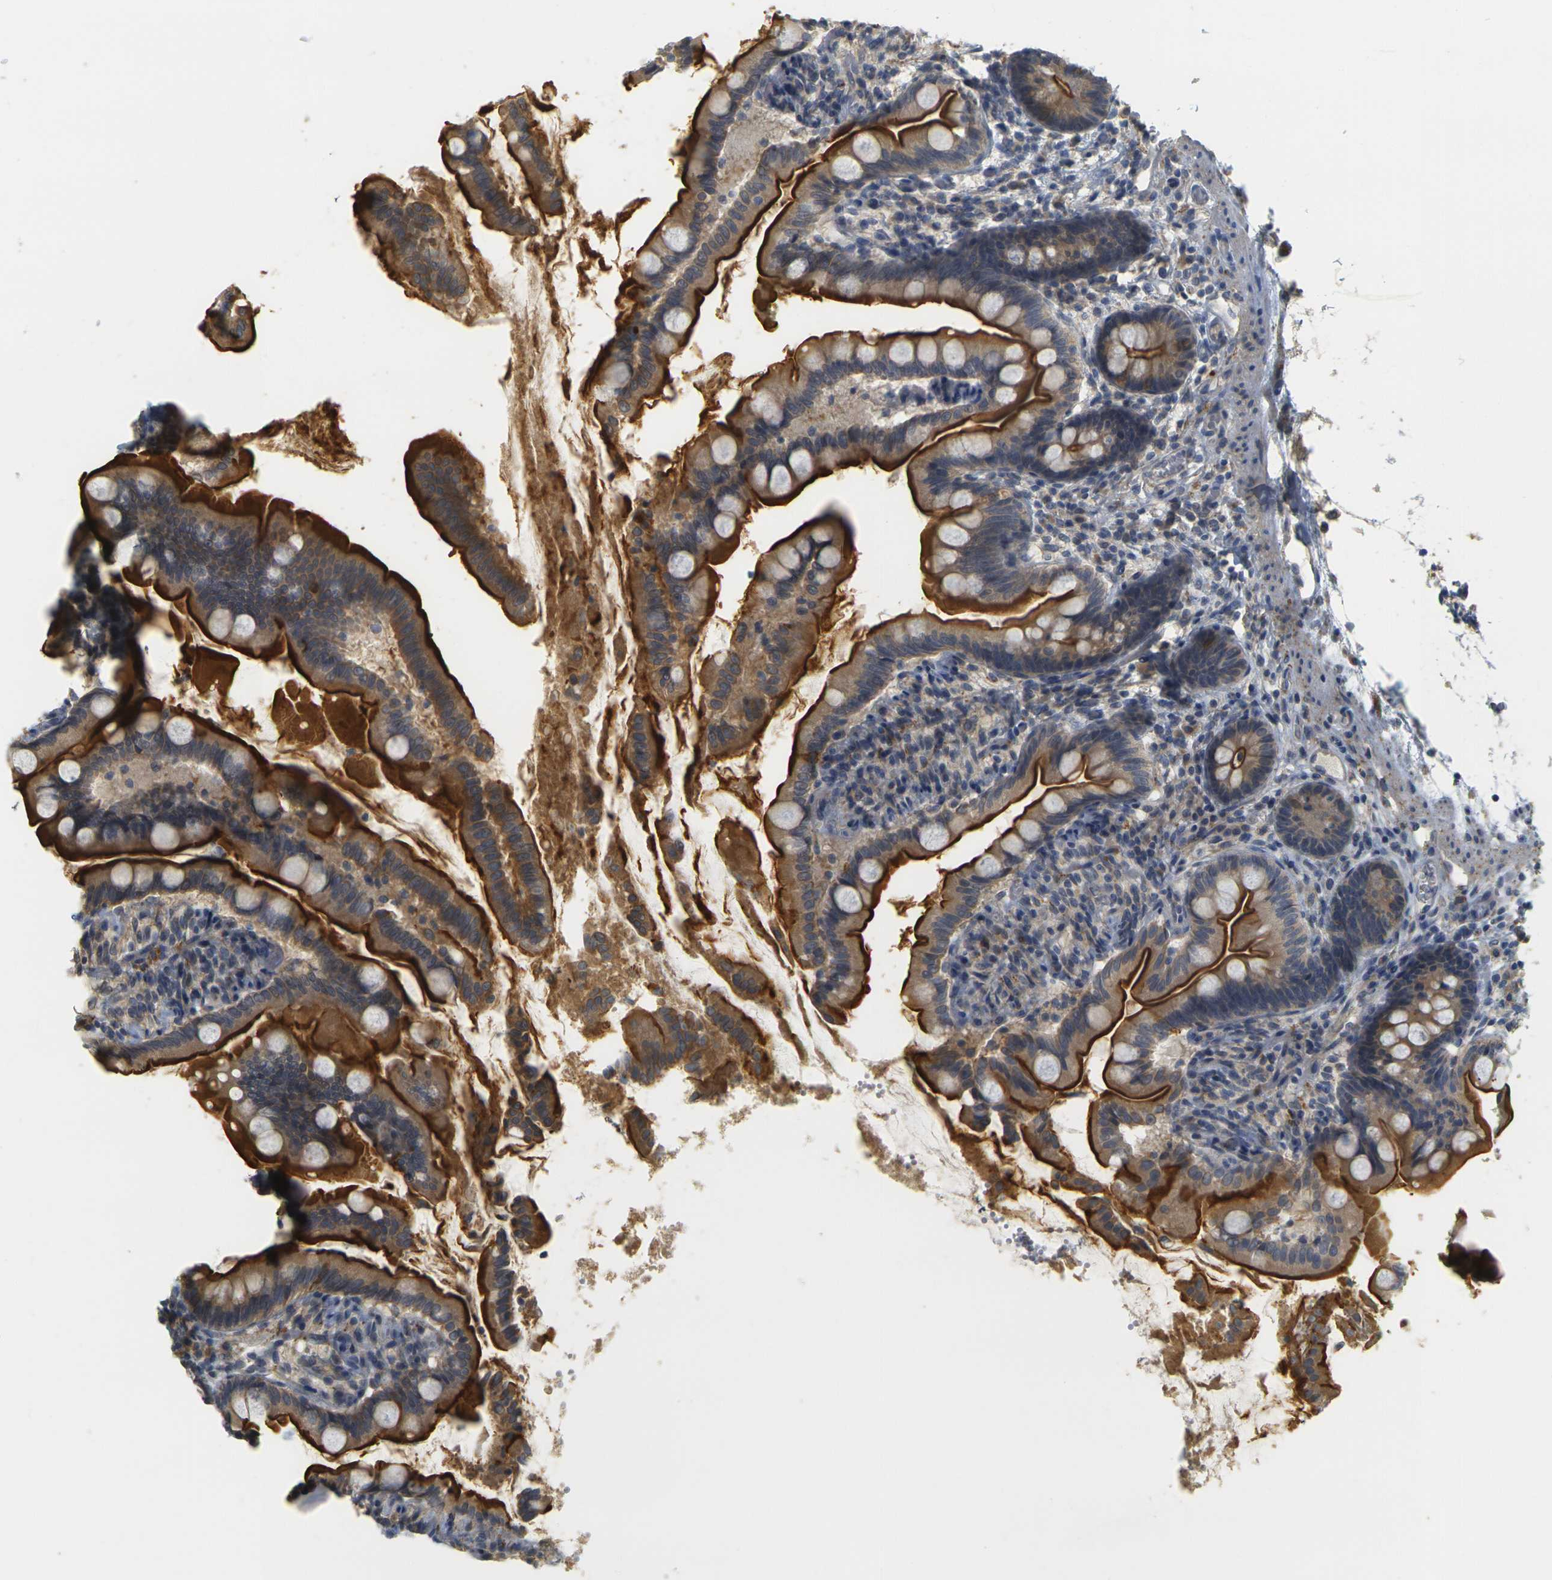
{"staining": {"intensity": "strong", "quantity": ">75%", "location": "cytoplasmic/membranous"}, "tissue": "small intestine", "cell_type": "Glandular cells", "image_type": "normal", "snomed": [{"axis": "morphology", "description": "Normal tissue, NOS"}, {"axis": "topography", "description": "Small intestine"}], "caption": "IHC (DAB (3,3'-diaminobenzidine)) staining of normal human small intestine exhibits strong cytoplasmic/membranous protein positivity in about >75% of glandular cells. The staining is performed using DAB (3,3'-diaminobenzidine) brown chromogen to label protein expression. The nuclei are counter-stained blue using hematoxylin.", "gene": "GDAP1", "patient": {"sex": "female", "age": 56}}